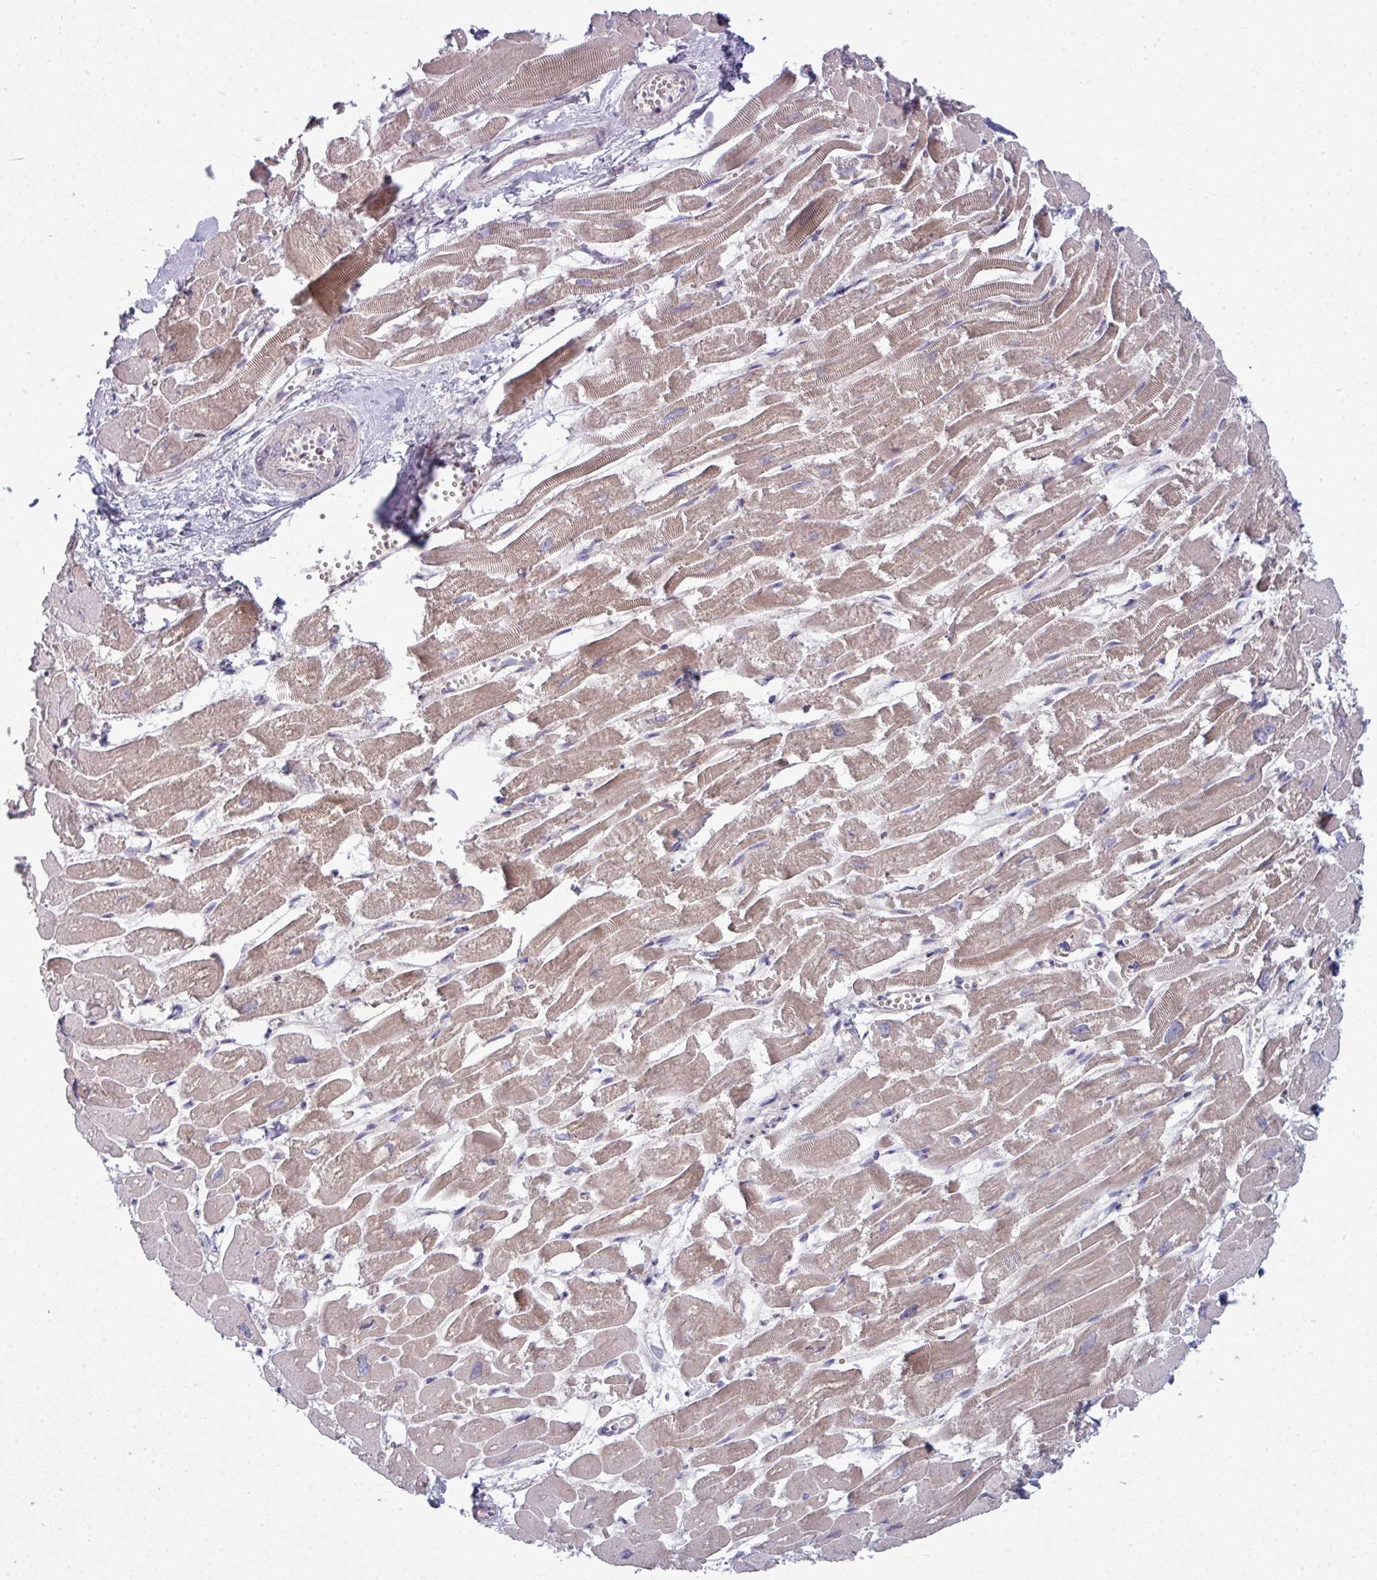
{"staining": {"intensity": "moderate", "quantity": ">75%", "location": "cytoplasmic/membranous"}, "tissue": "heart muscle", "cell_type": "Cardiomyocytes", "image_type": "normal", "snomed": [{"axis": "morphology", "description": "Normal tissue, NOS"}, {"axis": "topography", "description": "Heart"}], "caption": "The immunohistochemical stain highlights moderate cytoplasmic/membranous staining in cardiomyocytes of unremarkable heart muscle.", "gene": "ZNF615", "patient": {"sex": "male", "age": 54}}